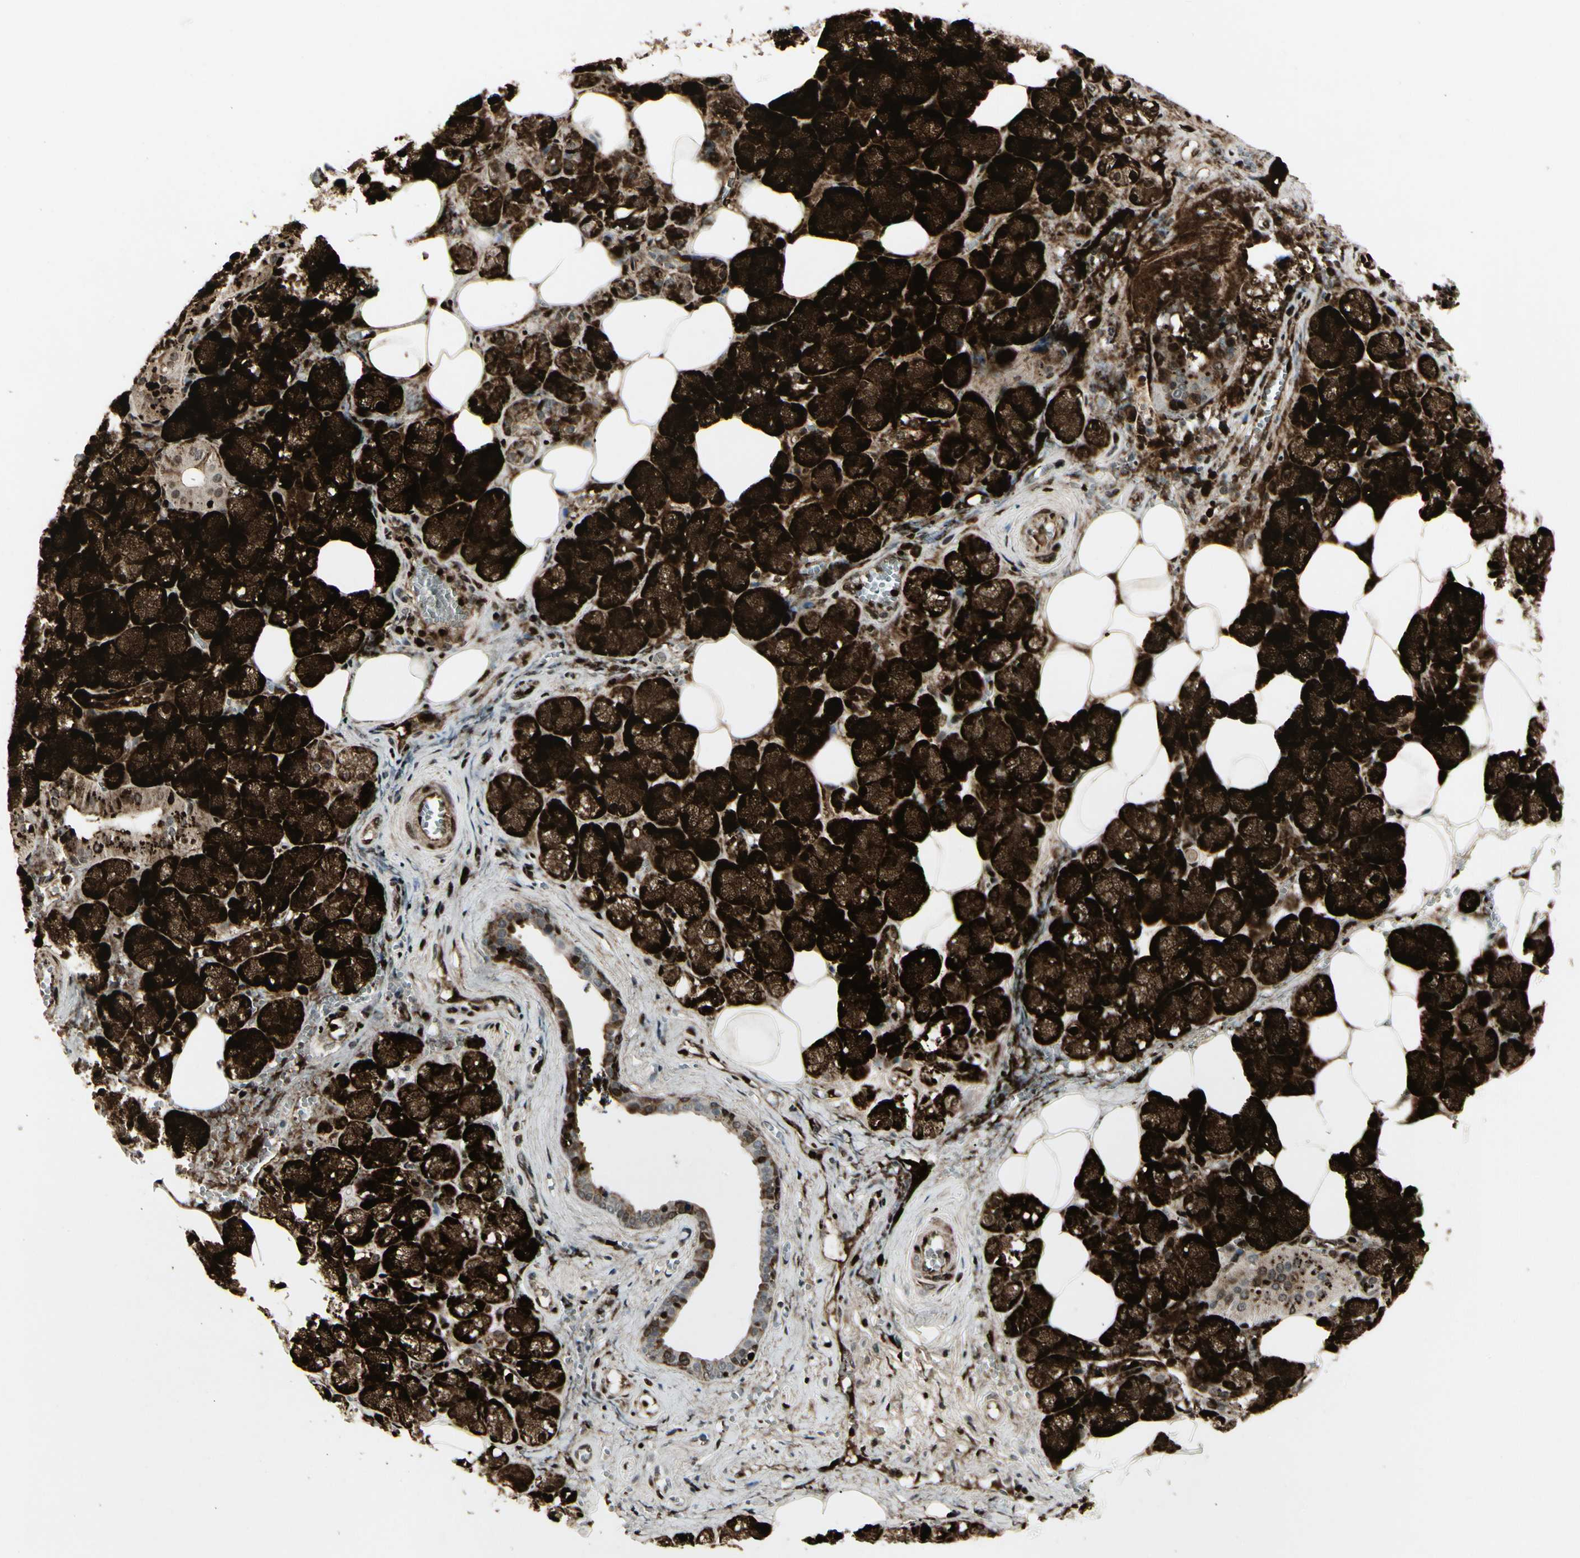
{"staining": {"intensity": "strong", "quantity": "25%-75%", "location": "cytoplasmic/membranous"}, "tissue": "salivary gland", "cell_type": "Glandular cells", "image_type": "normal", "snomed": [{"axis": "morphology", "description": "Normal tissue, NOS"}, {"axis": "topography", "description": "Salivary gland"}], "caption": "Glandular cells demonstrate strong cytoplasmic/membranous staining in approximately 25%-75% of cells in normal salivary gland.", "gene": "FOXJ2", "patient": {"sex": "male", "age": 62}}